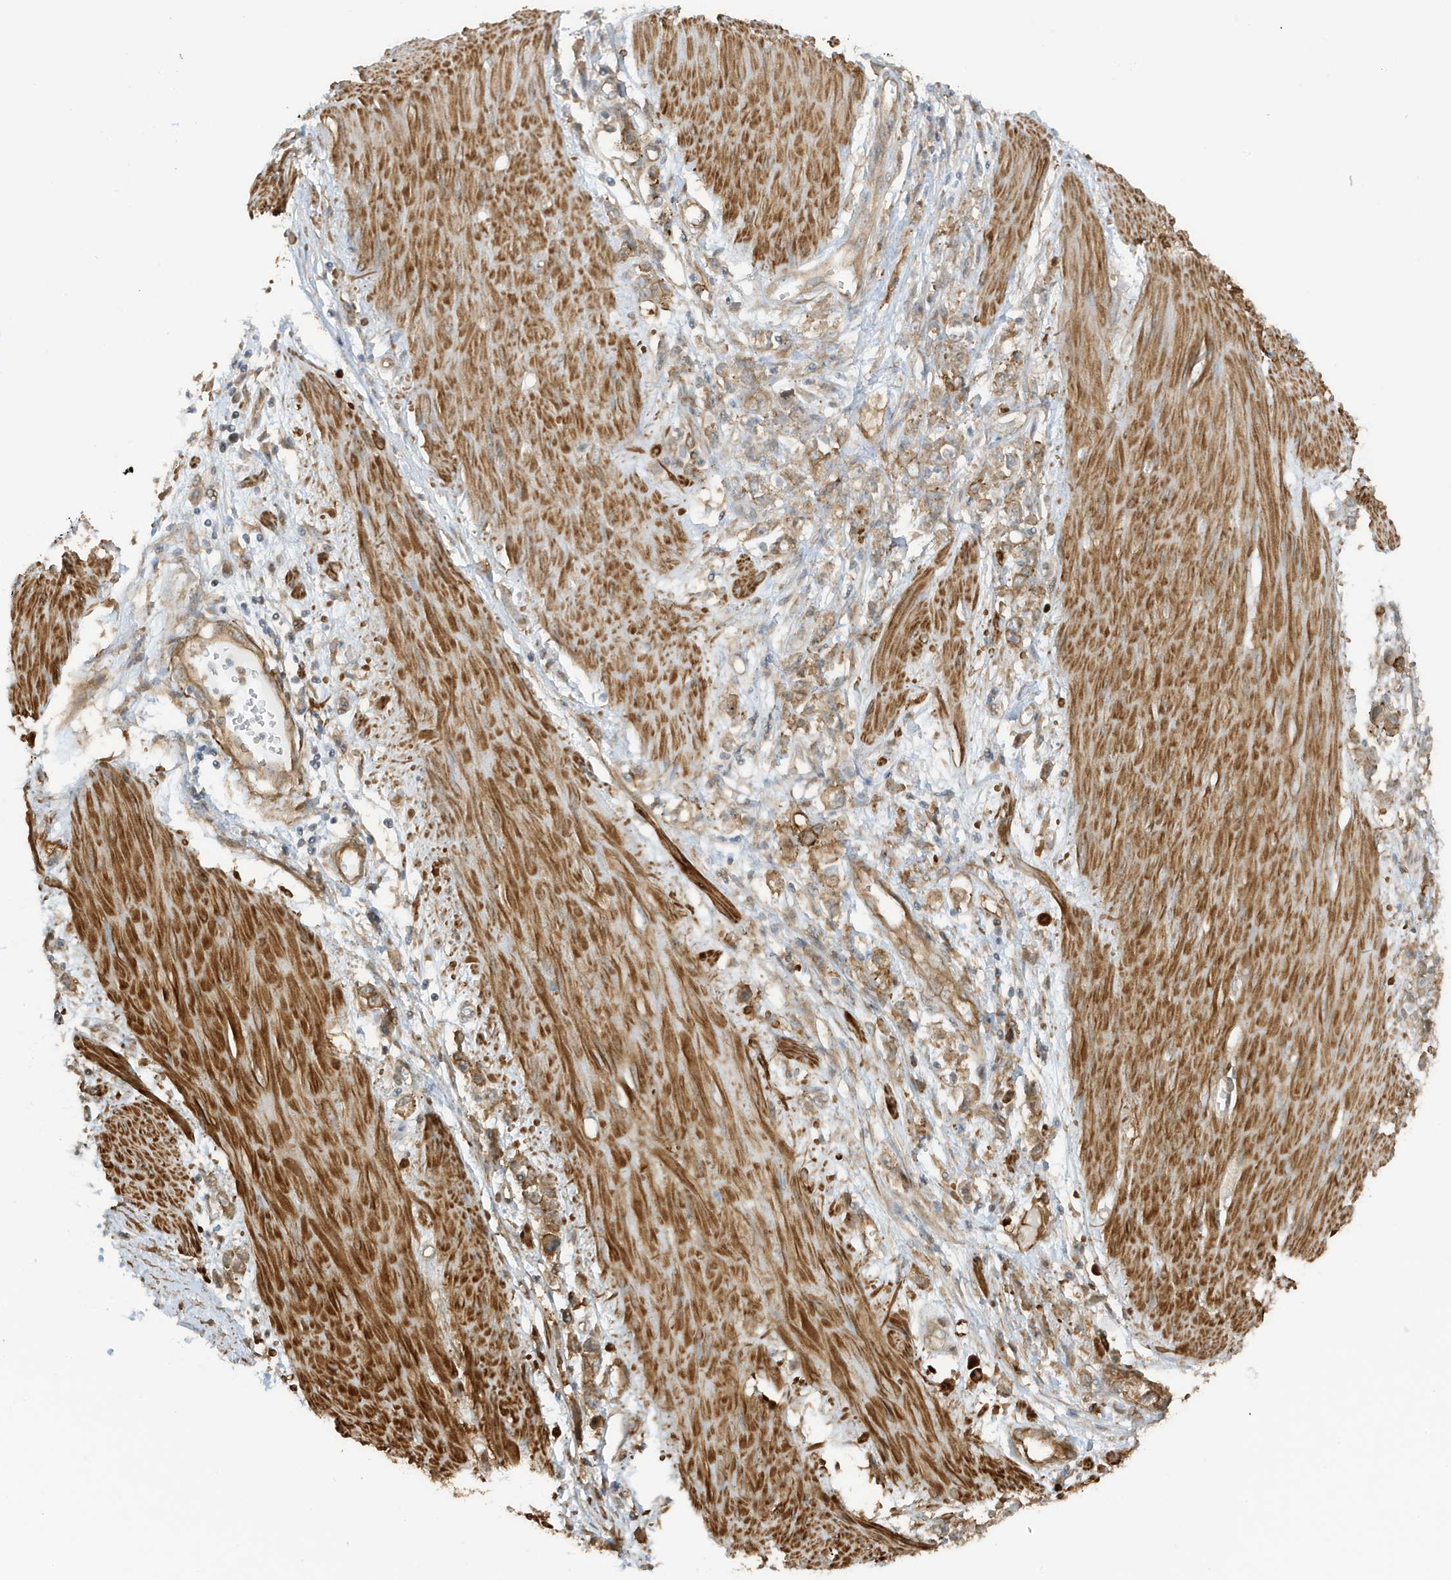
{"staining": {"intensity": "weak", "quantity": ">75%", "location": "cytoplasmic/membranous"}, "tissue": "stomach cancer", "cell_type": "Tumor cells", "image_type": "cancer", "snomed": [{"axis": "morphology", "description": "Adenocarcinoma, NOS"}, {"axis": "topography", "description": "Stomach"}], "caption": "Immunohistochemical staining of human stomach cancer exhibits weak cytoplasmic/membranous protein staining in approximately >75% of tumor cells.", "gene": "CDC42EP3", "patient": {"sex": "female", "age": 76}}